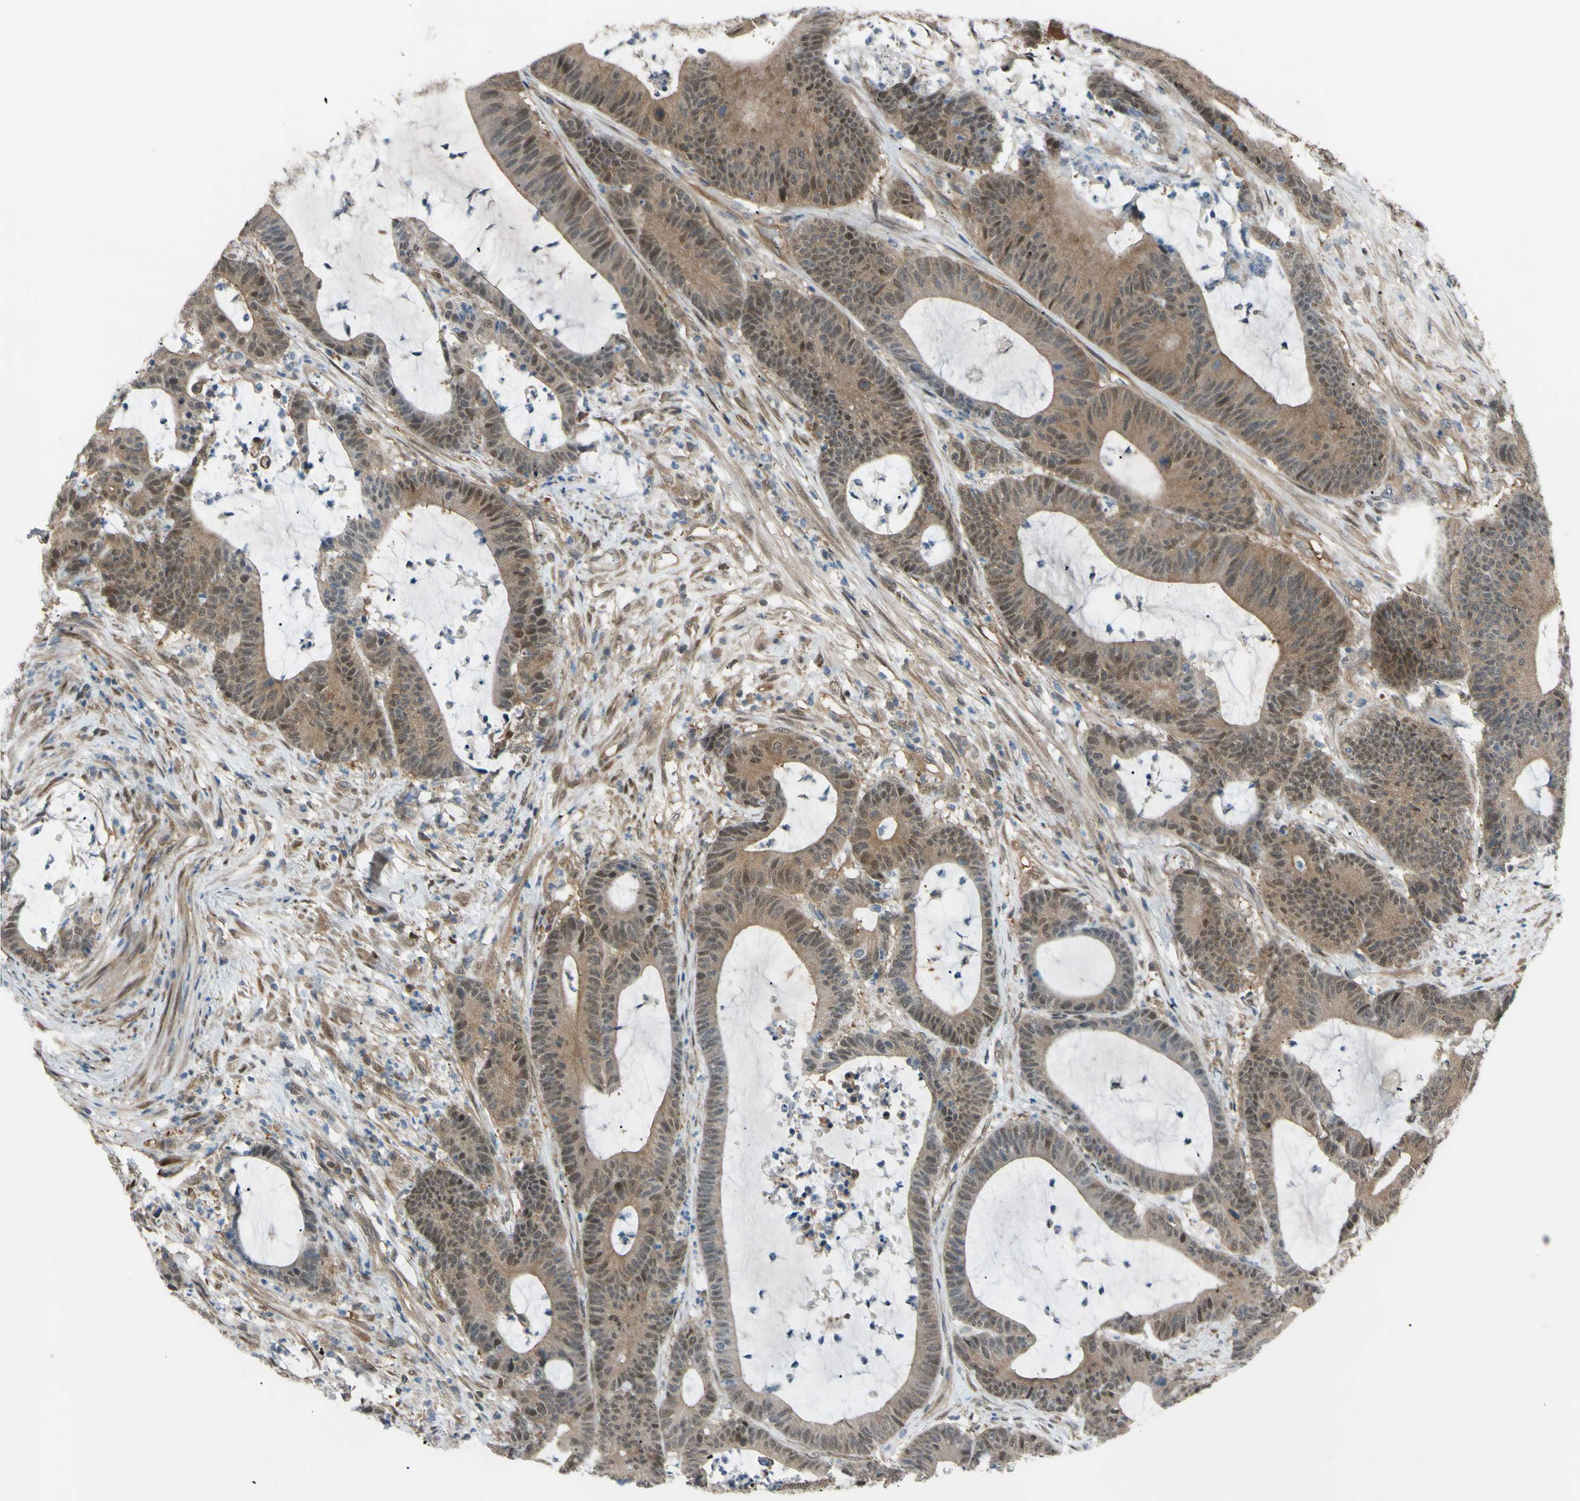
{"staining": {"intensity": "moderate", "quantity": ">75%", "location": "cytoplasmic/membranous"}, "tissue": "colorectal cancer", "cell_type": "Tumor cells", "image_type": "cancer", "snomed": [{"axis": "morphology", "description": "Adenocarcinoma, NOS"}, {"axis": "topography", "description": "Colon"}], "caption": "This micrograph reveals immunohistochemistry (IHC) staining of colorectal cancer, with medium moderate cytoplasmic/membranous expression in about >75% of tumor cells.", "gene": "YWHAQ", "patient": {"sex": "female", "age": 84}}